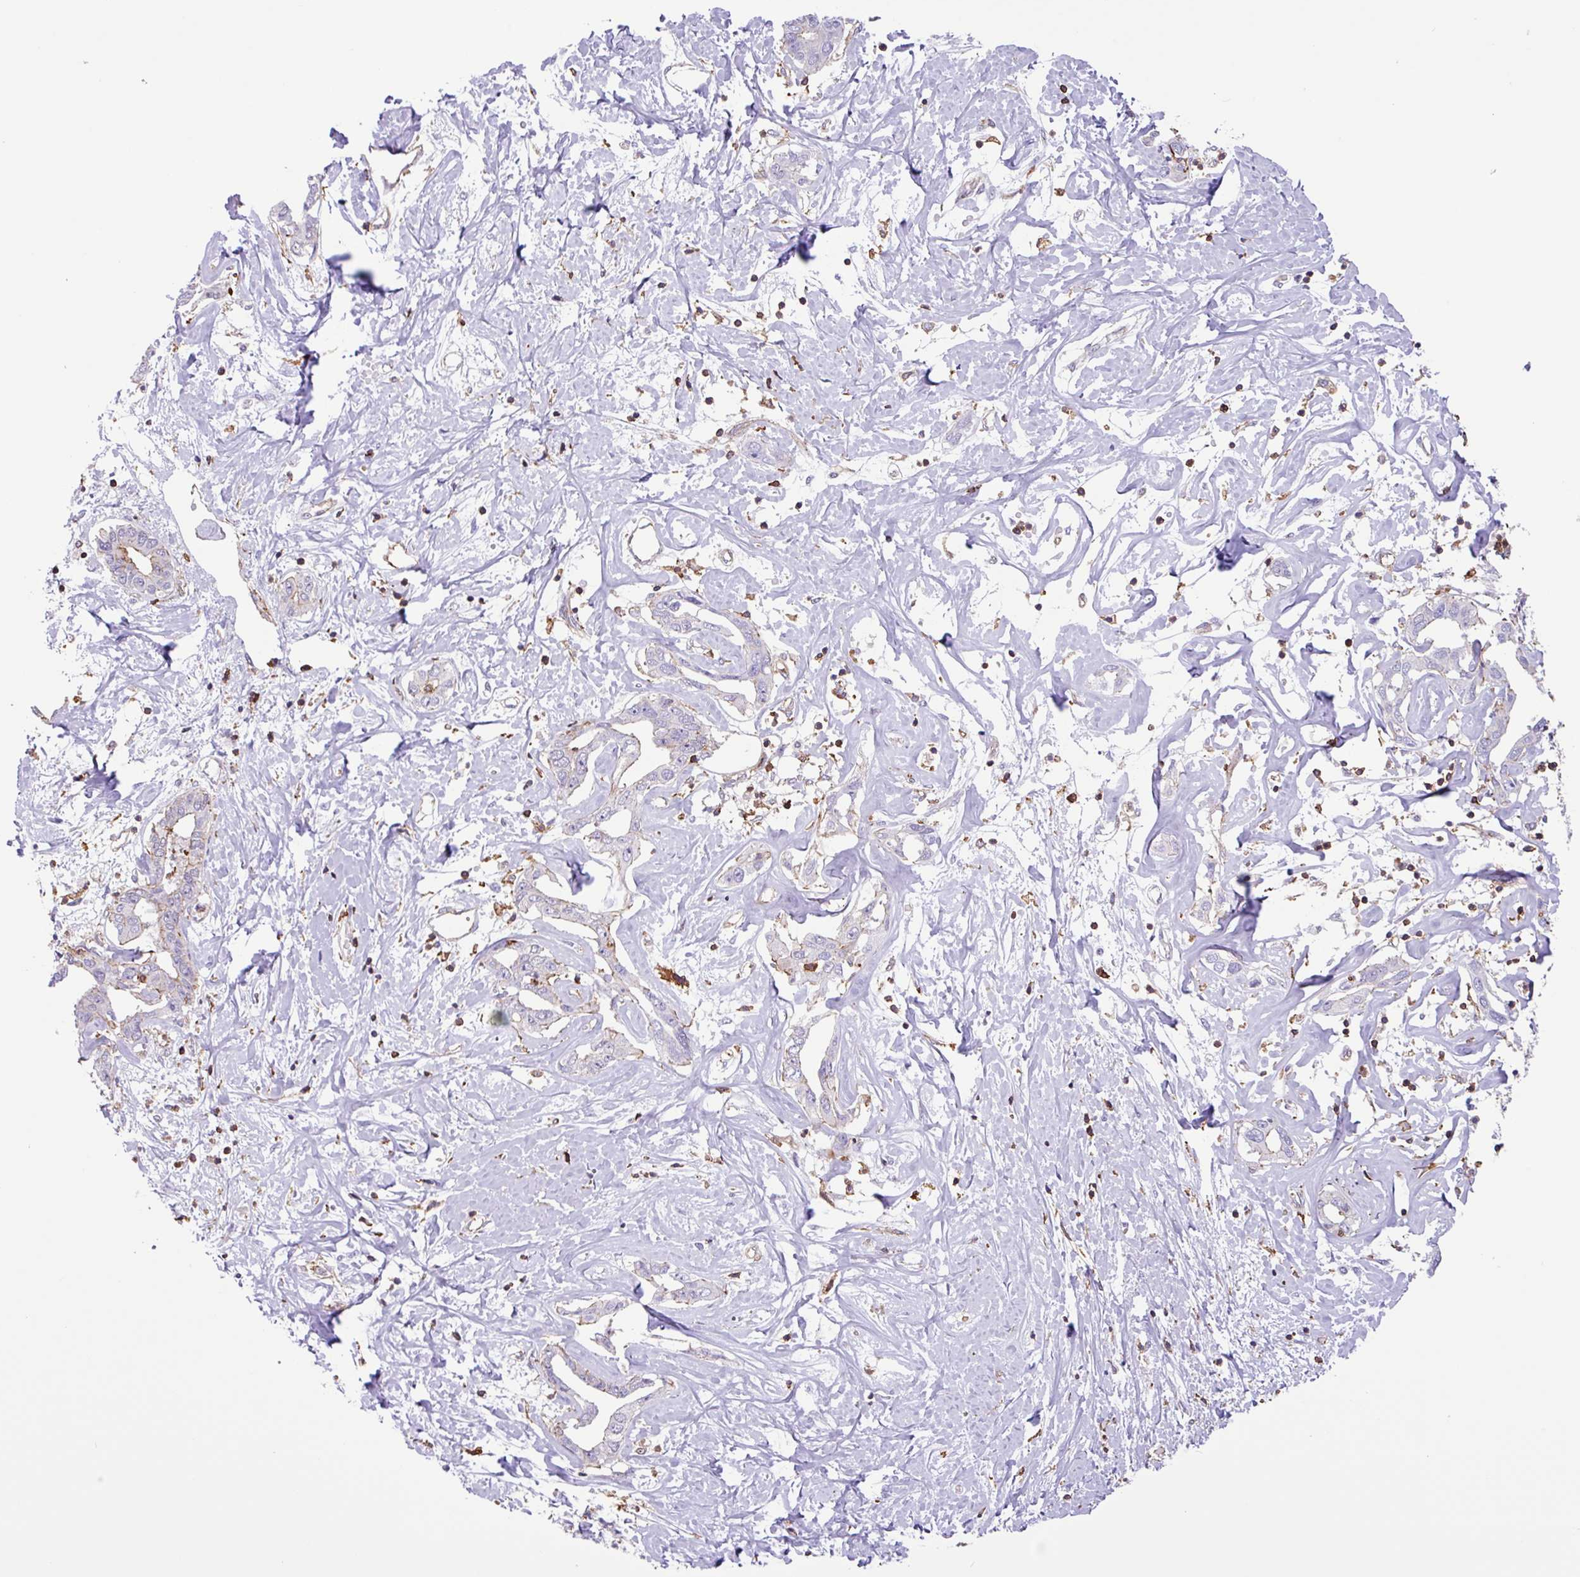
{"staining": {"intensity": "negative", "quantity": "none", "location": "none"}, "tissue": "liver cancer", "cell_type": "Tumor cells", "image_type": "cancer", "snomed": [{"axis": "morphology", "description": "Cholangiocarcinoma"}, {"axis": "topography", "description": "Liver"}], "caption": "IHC image of human liver cancer (cholangiocarcinoma) stained for a protein (brown), which exhibits no staining in tumor cells. (DAB (3,3'-diaminobenzidine) immunohistochemistry (IHC), high magnification).", "gene": "PPP1R18", "patient": {"sex": "male", "age": 59}}